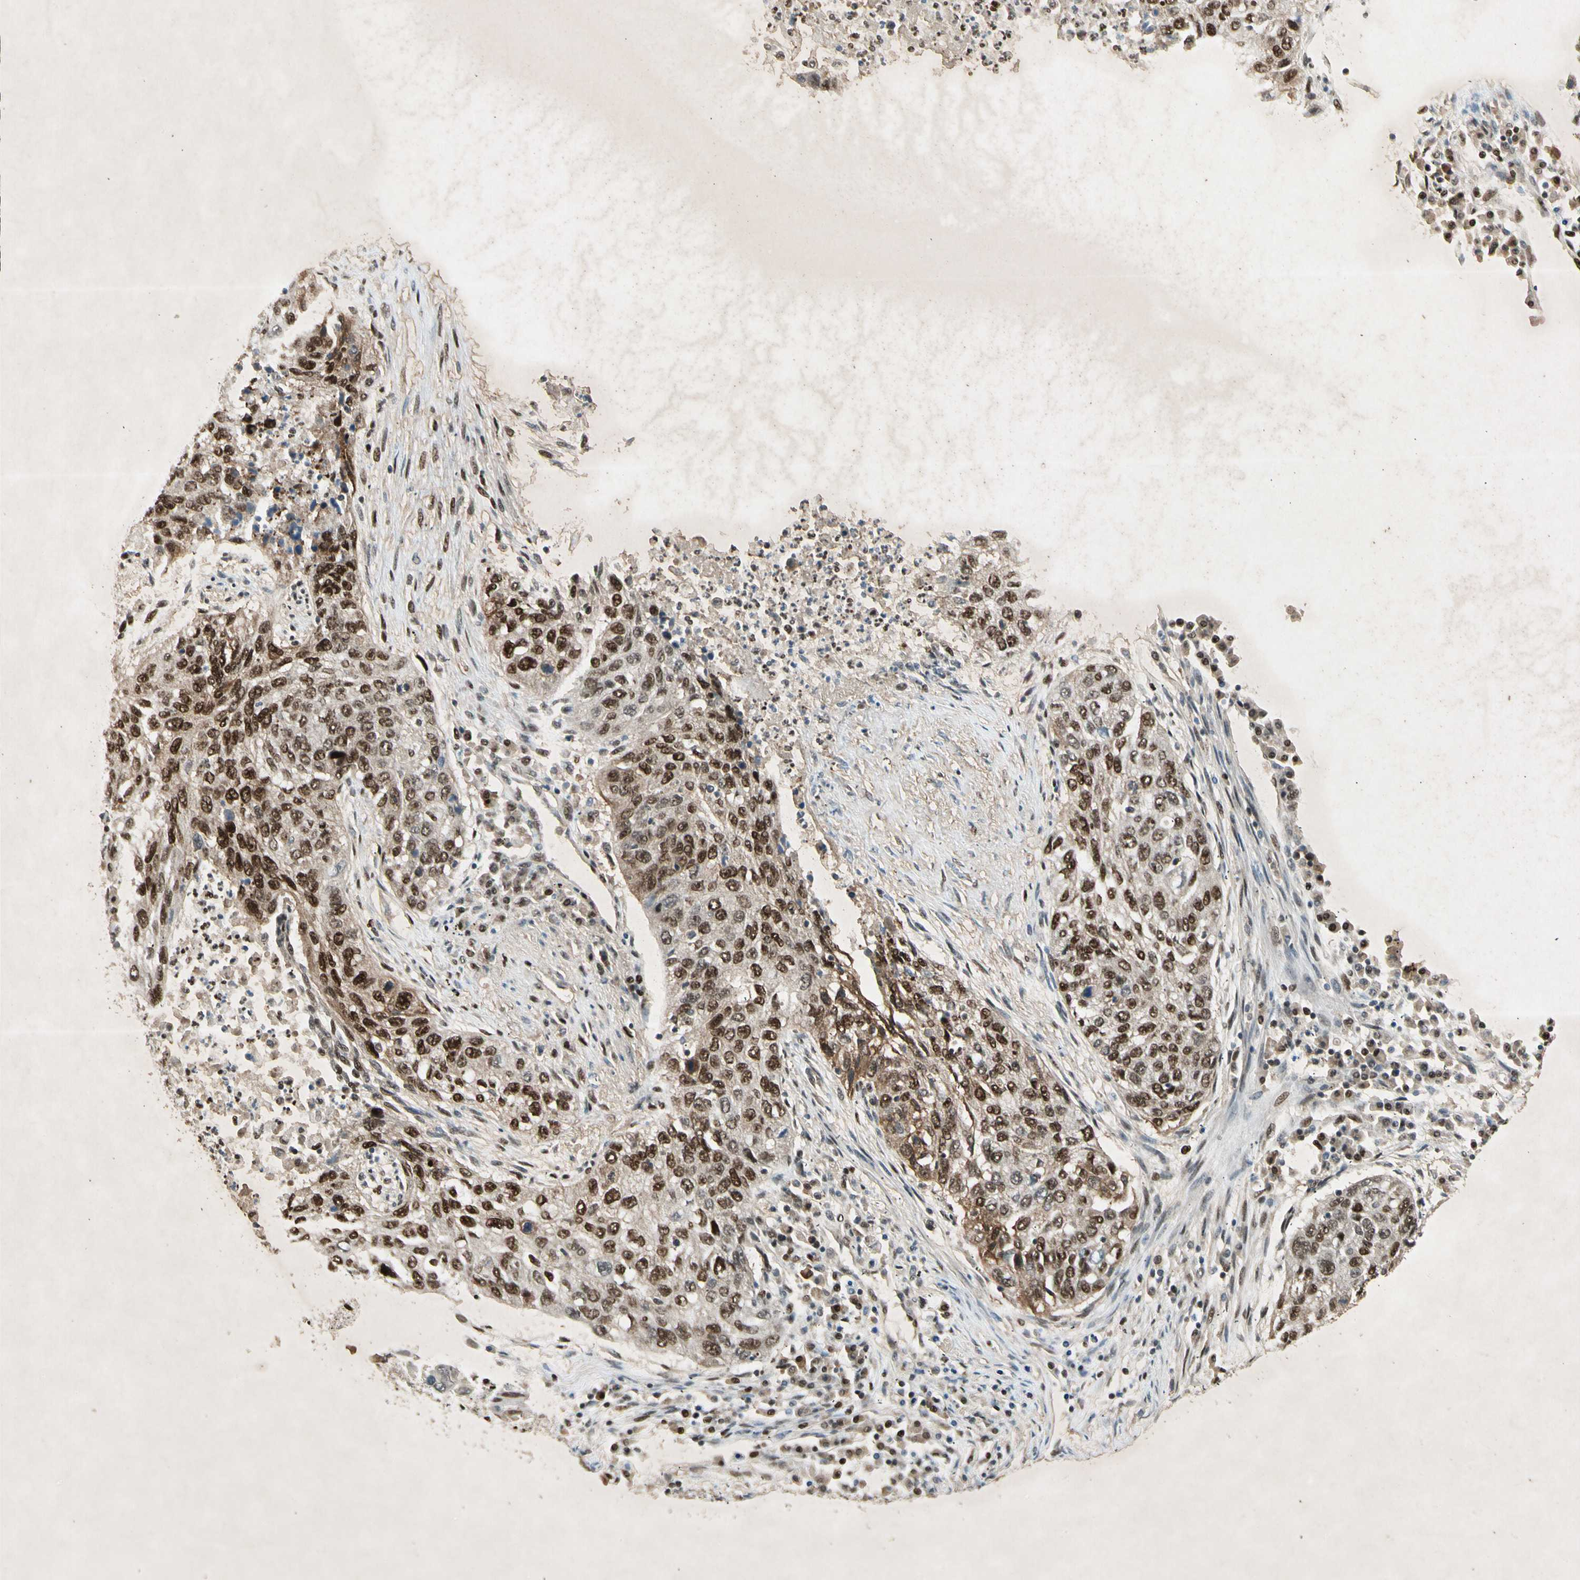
{"staining": {"intensity": "strong", "quantity": ">75%", "location": "nuclear"}, "tissue": "lung cancer", "cell_type": "Tumor cells", "image_type": "cancer", "snomed": [{"axis": "morphology", "description": "Squamous cell carcinoma, NOS"}, {"axis": "topography", "description": "Lung"}], "caption": "High-magnification brightfield microscopy of squamous cell carcinoma (lung) stained with DAB (3,3'-diaminobenzidine) (brown) and counterstained with hematoxylin (blue). tumor cells exhibit strong nuclear positivity is identified in approximately>75% of cells.", "gene": "RNF43", "patient": {"sex": "female", "age": 63}}